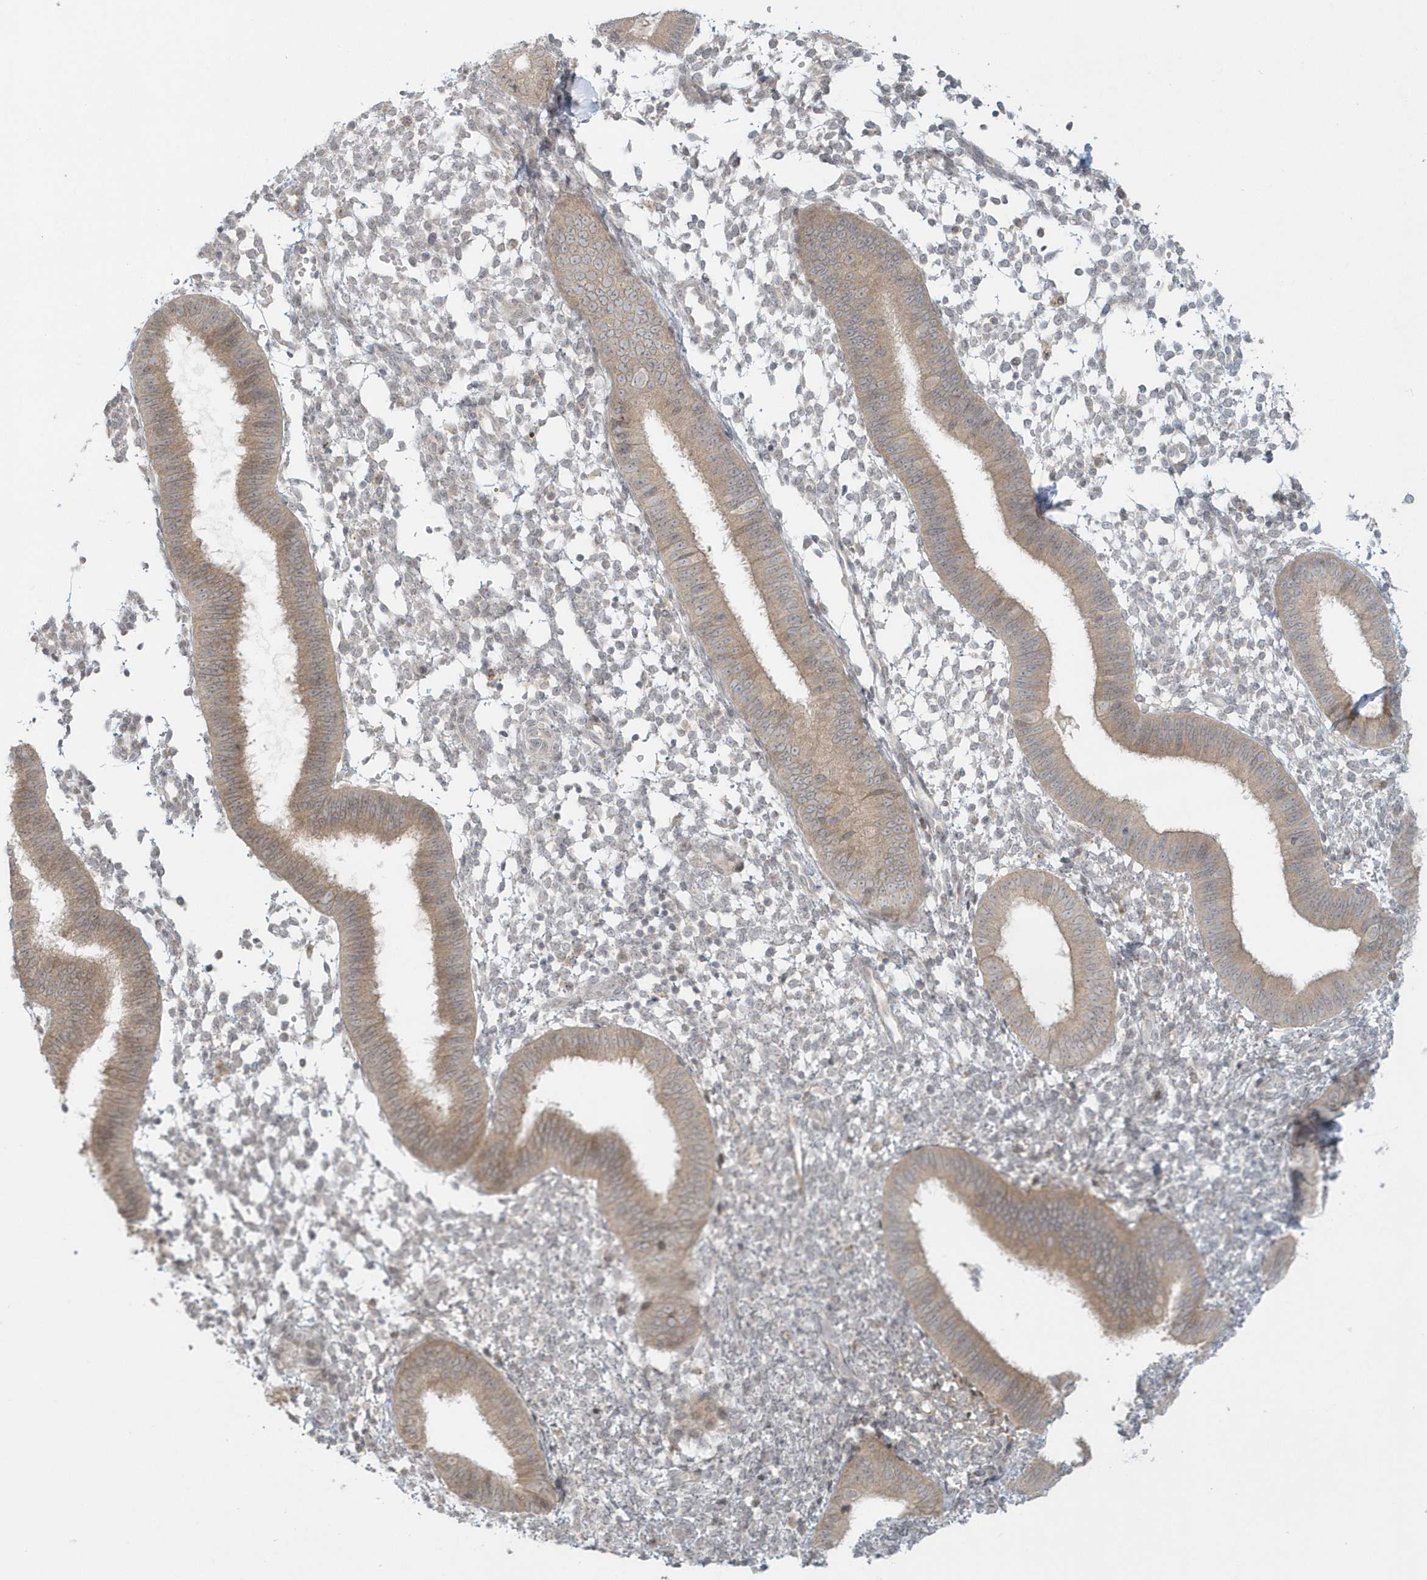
{"staining": {"intensity": "weak", "quantity": "<25%", "location": "cytoplasmic/membranous"}, "tissue": "endometrium", "cell_type": "Cells in endometrial stroma", "image_type": "normal", "snomed": [{"axis": "morphology", "description": "Normal tissue, NOS"}, {"axis": "topography", "description": "Uterus"}, {"axis": "topography", "description": "Endometrium"}], "caption": "Histopathology image shows no protein expression in cells in endometrial stroma of unremarkable endometrium. Nuclei are stained in blue.", "gene": "BLTP3A", "patient": {"sex": "female", "age": 48}}